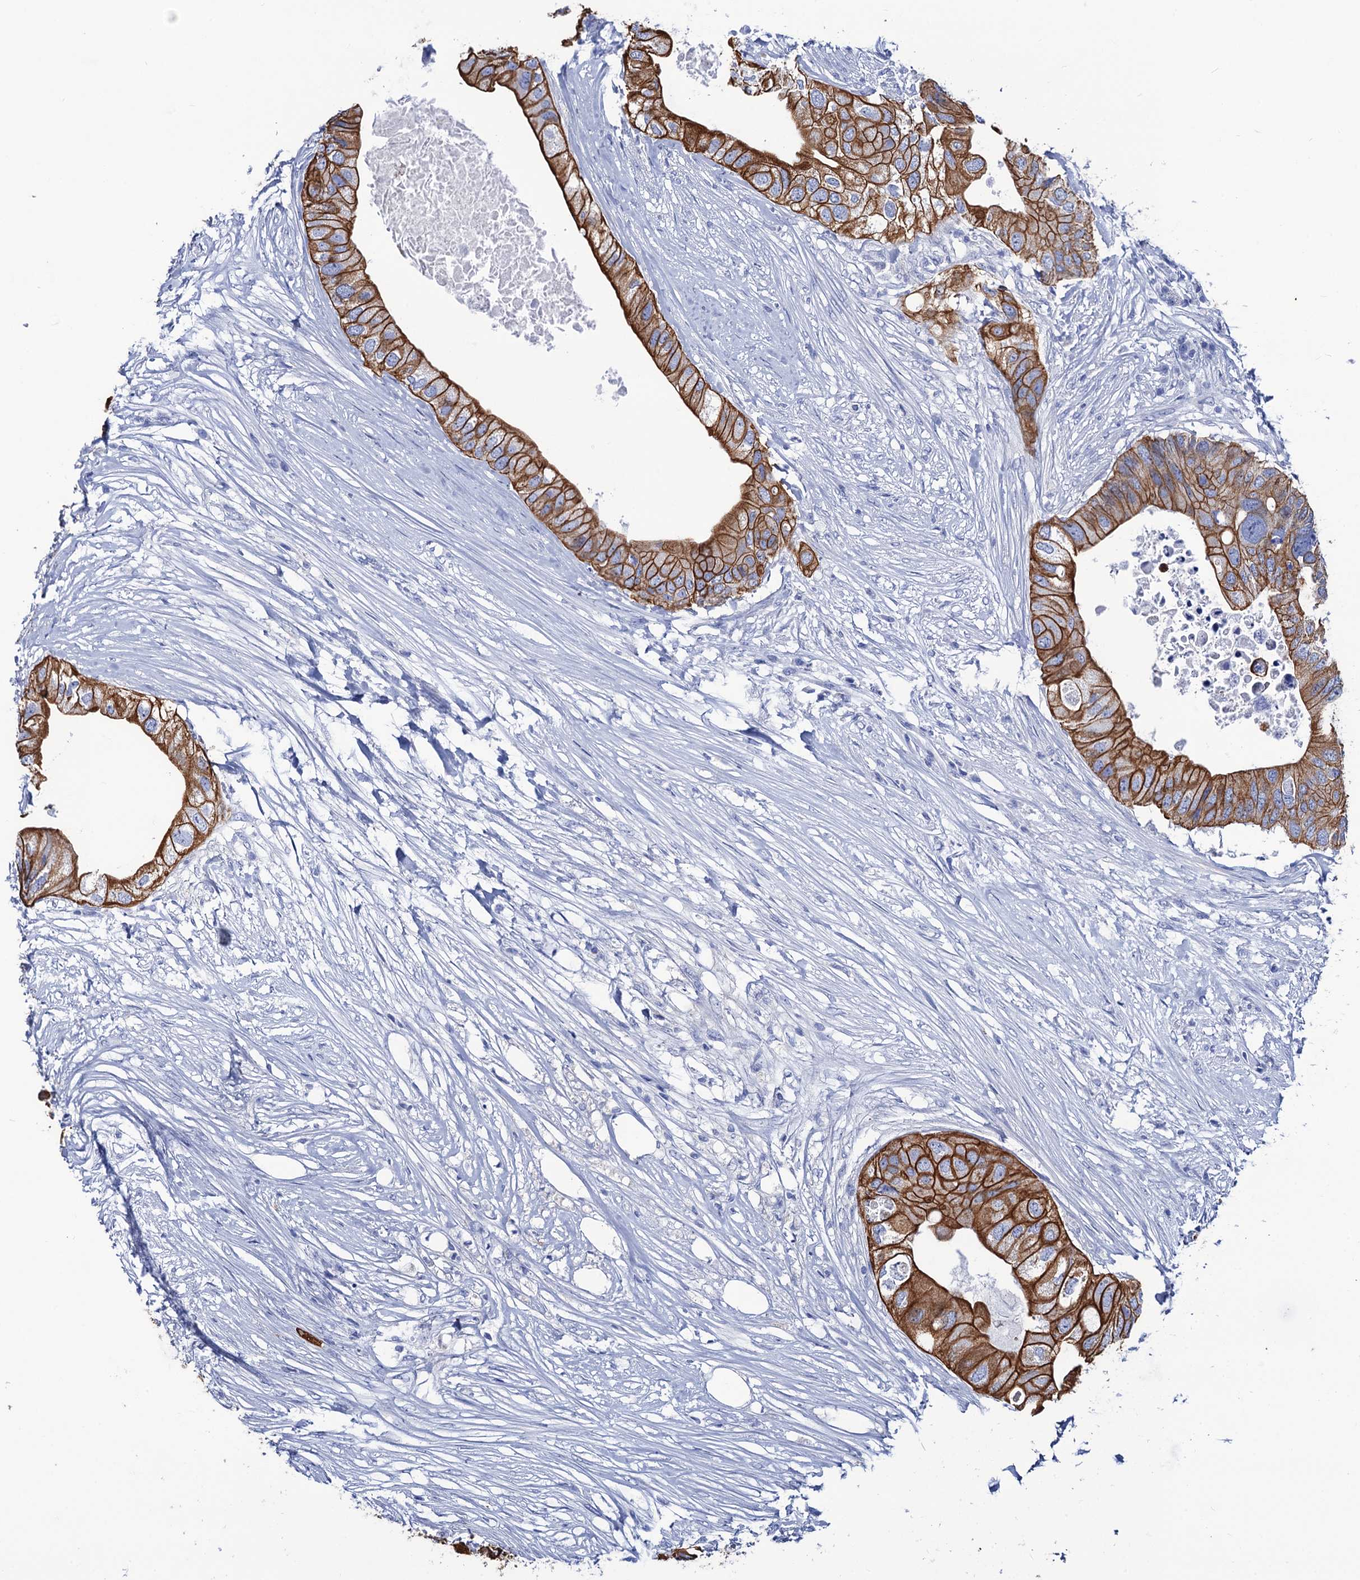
{"staining": {"intensity": "strong", "quantity": ">75%", "location": "cytoplasmic/membranous"}, "tissue": "colorectal cancer", "cell_type": "Tumor cells", "image_type": "cancer", "snomed": [{"axis": "morphology", "description": "Adenocarcinoma, NOS"}, {"axis": "topography", "description": "Colon"}], "caption": "This photomicrograph displays immunohistochemistry (IHC) staining of colorectal cancer (adenocarcinoma), with high strong cytoplasmic/membranous positivity in about >75% of tumor cells.", "gene": "RAB3IP", "patient": {"sex": "male", "age": 71}}